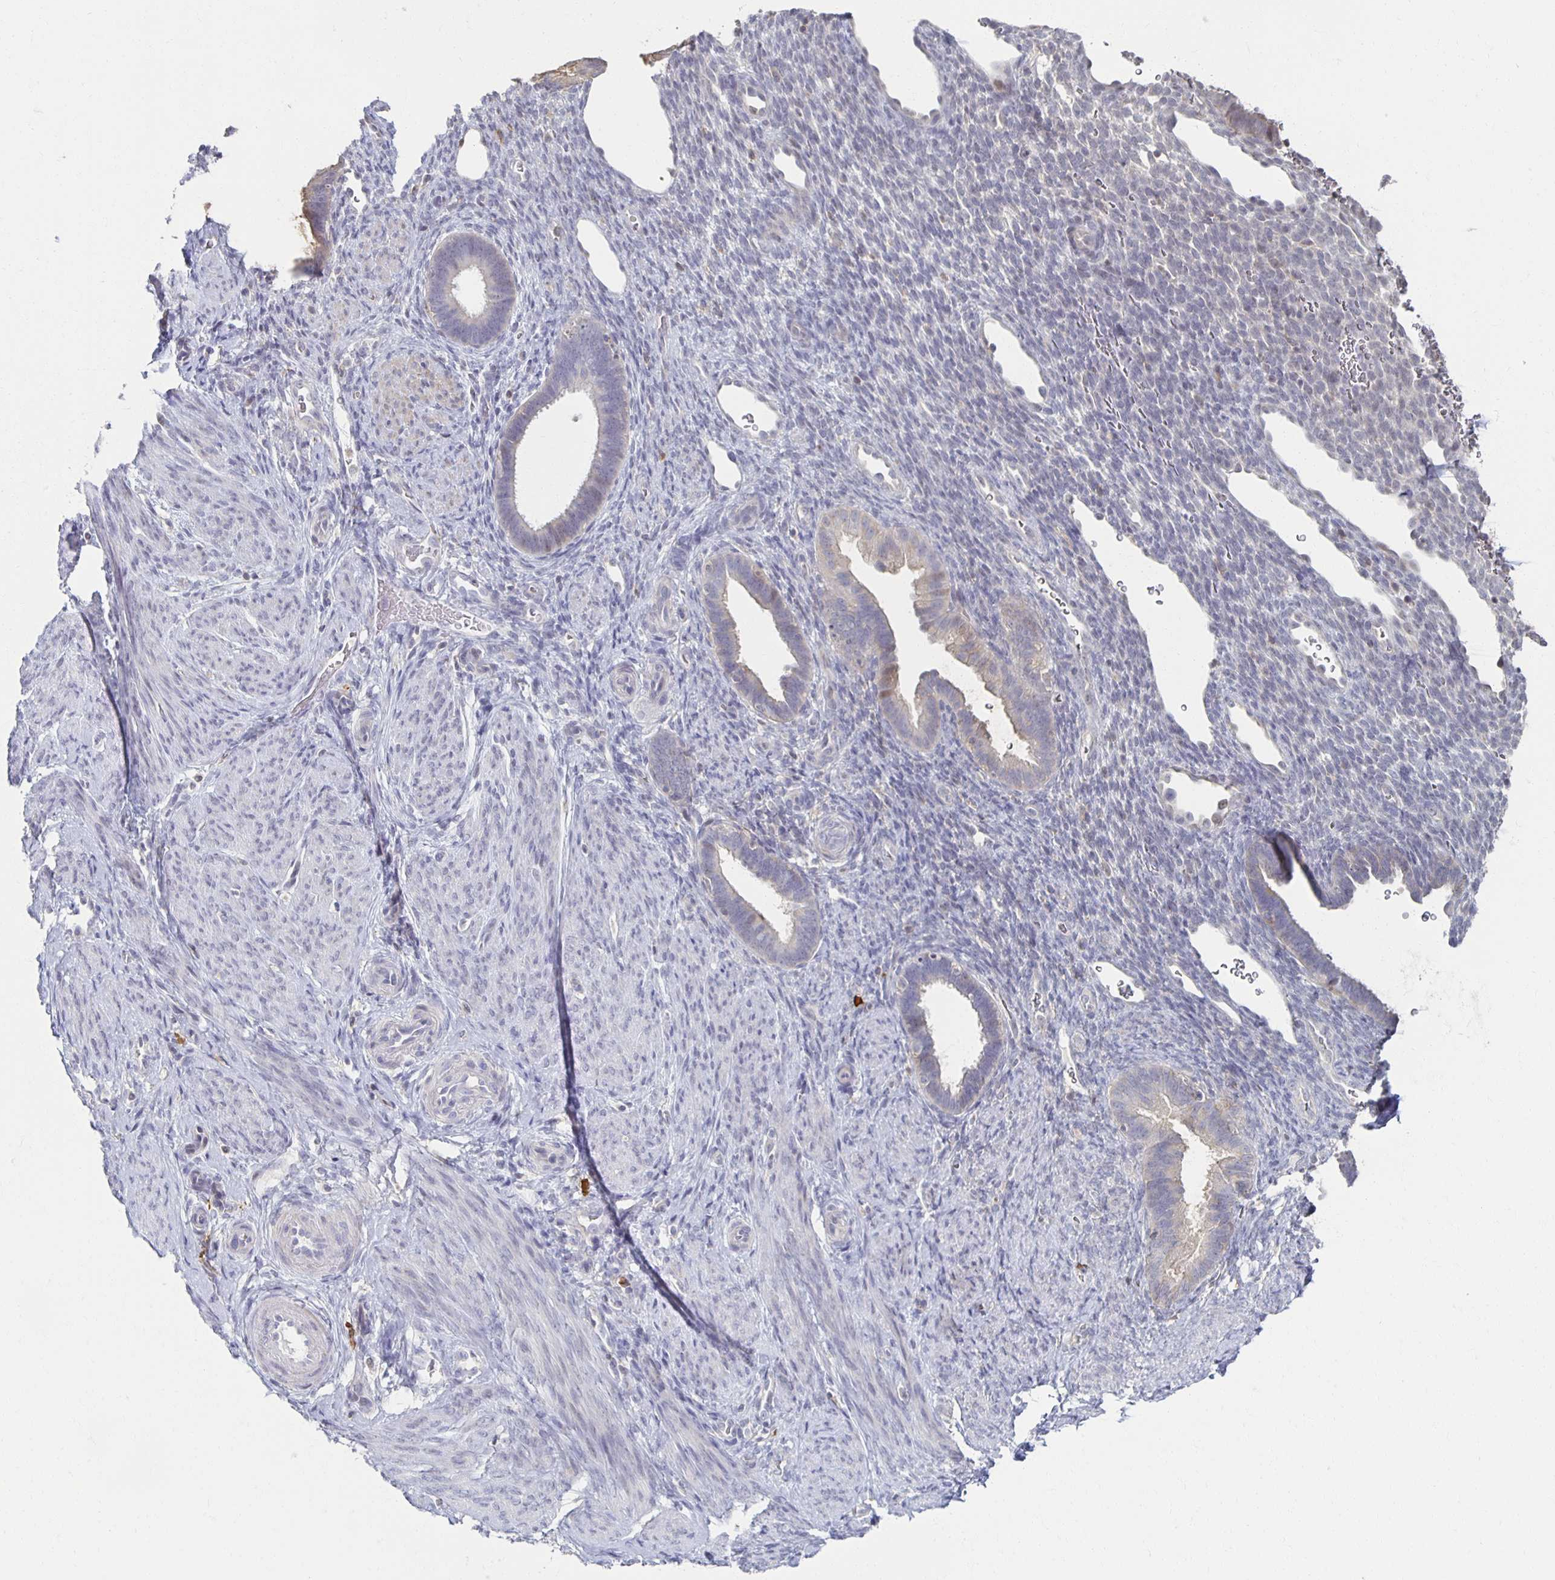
{"staining": {"intensity": "negative", "quantity": "none", "location": "none"}, "tissue": "endometrium", "cell_type": "Cells in endometrial stroma", "image_type": "normal", "snomed": [{"axis": "morphology", "description": "Normal tissue, NOS"}, {"axis": "topography", "description": "Endometrium"}], "caption": "A micrograph of endometrium stained for a protein reveals no brown staining in cells in endometrial stroma. (IHC, brightfield microscopy, high magnification).", "gene": "ZNF692", "patient": {"sex": "female", "age": 34}}